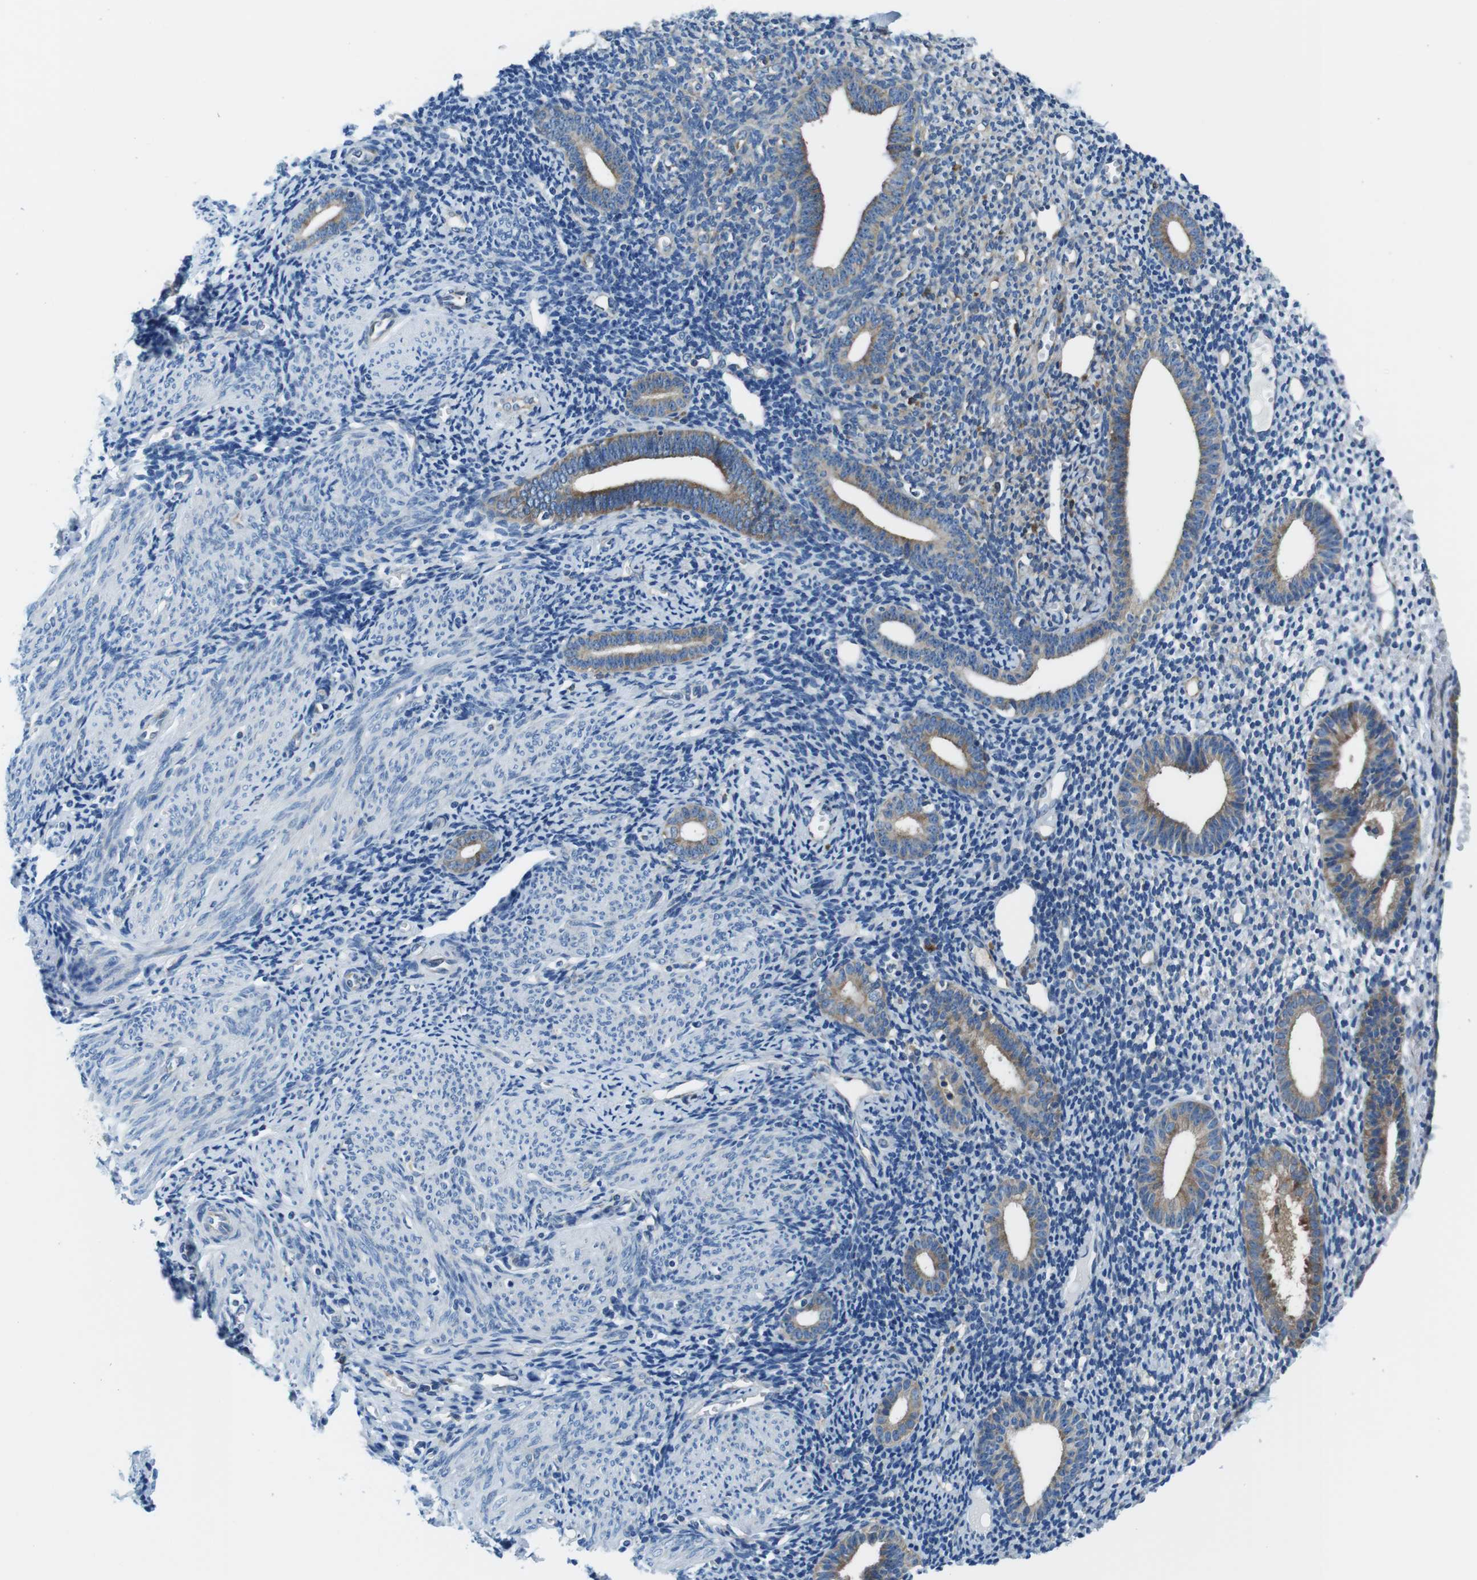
{"staining": {"intensity": "negative", "quantity": "none", "location": "none"}, "tissue": "endometrium", "cell_type": "Cells in endometrial stroma", "image_type": "normal", "snomed": [{"axis": "morphology", "description": "Normal tissue, NOS"}, {"axis": "topography", "description": "Endometrium"}], "caption": "DAB immunohistochemical staining of normal endometrium exhibits no significant positivity in cells in endometrial stroma. Nuclei are stained in blue.", "gene": "EIF2B5", "patient": {"sex": "female", "age": 50}}